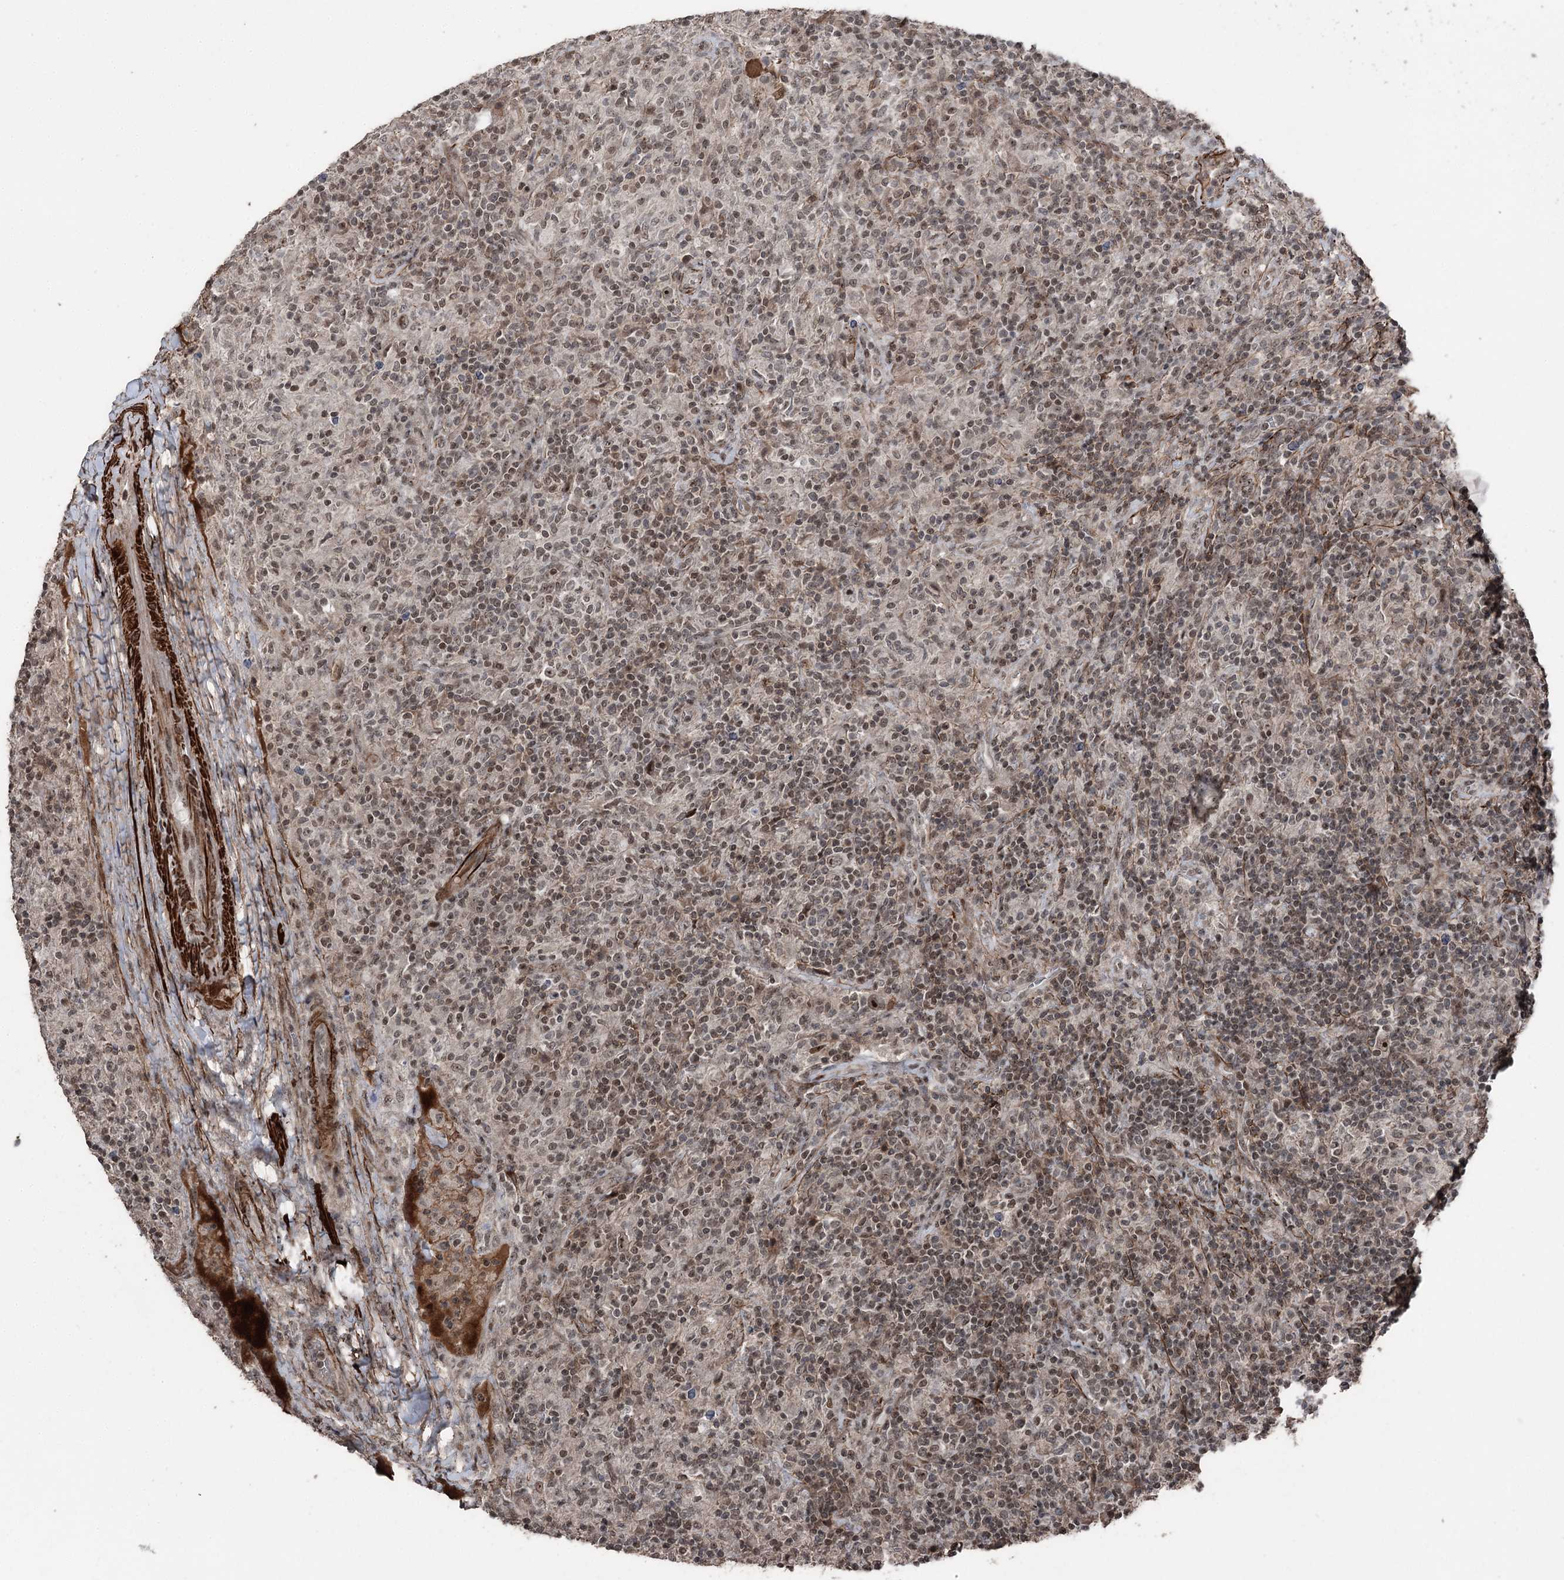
{"staining": {"intensity": "moderate", "quantity": ">75%", "location": "nuclear"}, "tissue": "lymphoma", "cell_type": "Tumor cells", "image_type": "cancer", "snomed": [{"axis": "morphology", "description": "Hodgkin's disease, NOS"}, {"axis": "topography", "description": "Lymph node"}], "caption": "High-magnification brightfield microscopy of Hodgkin's disease stained with DAB (3,3'-diaminobenzidine) (brown) and counterstained with hematoxylin (blue). tumor cells exhibit moderate nuclear staining is appreciated in approximately>75% of cells. Using DAB (3,3'-diaminobenzidine) (brown) and hematoxylin (blue) stains, captured at high magnification using brightfield microscopy.", "gene": "CCDC82", "patient": {"sex": "male", "age": 70}}